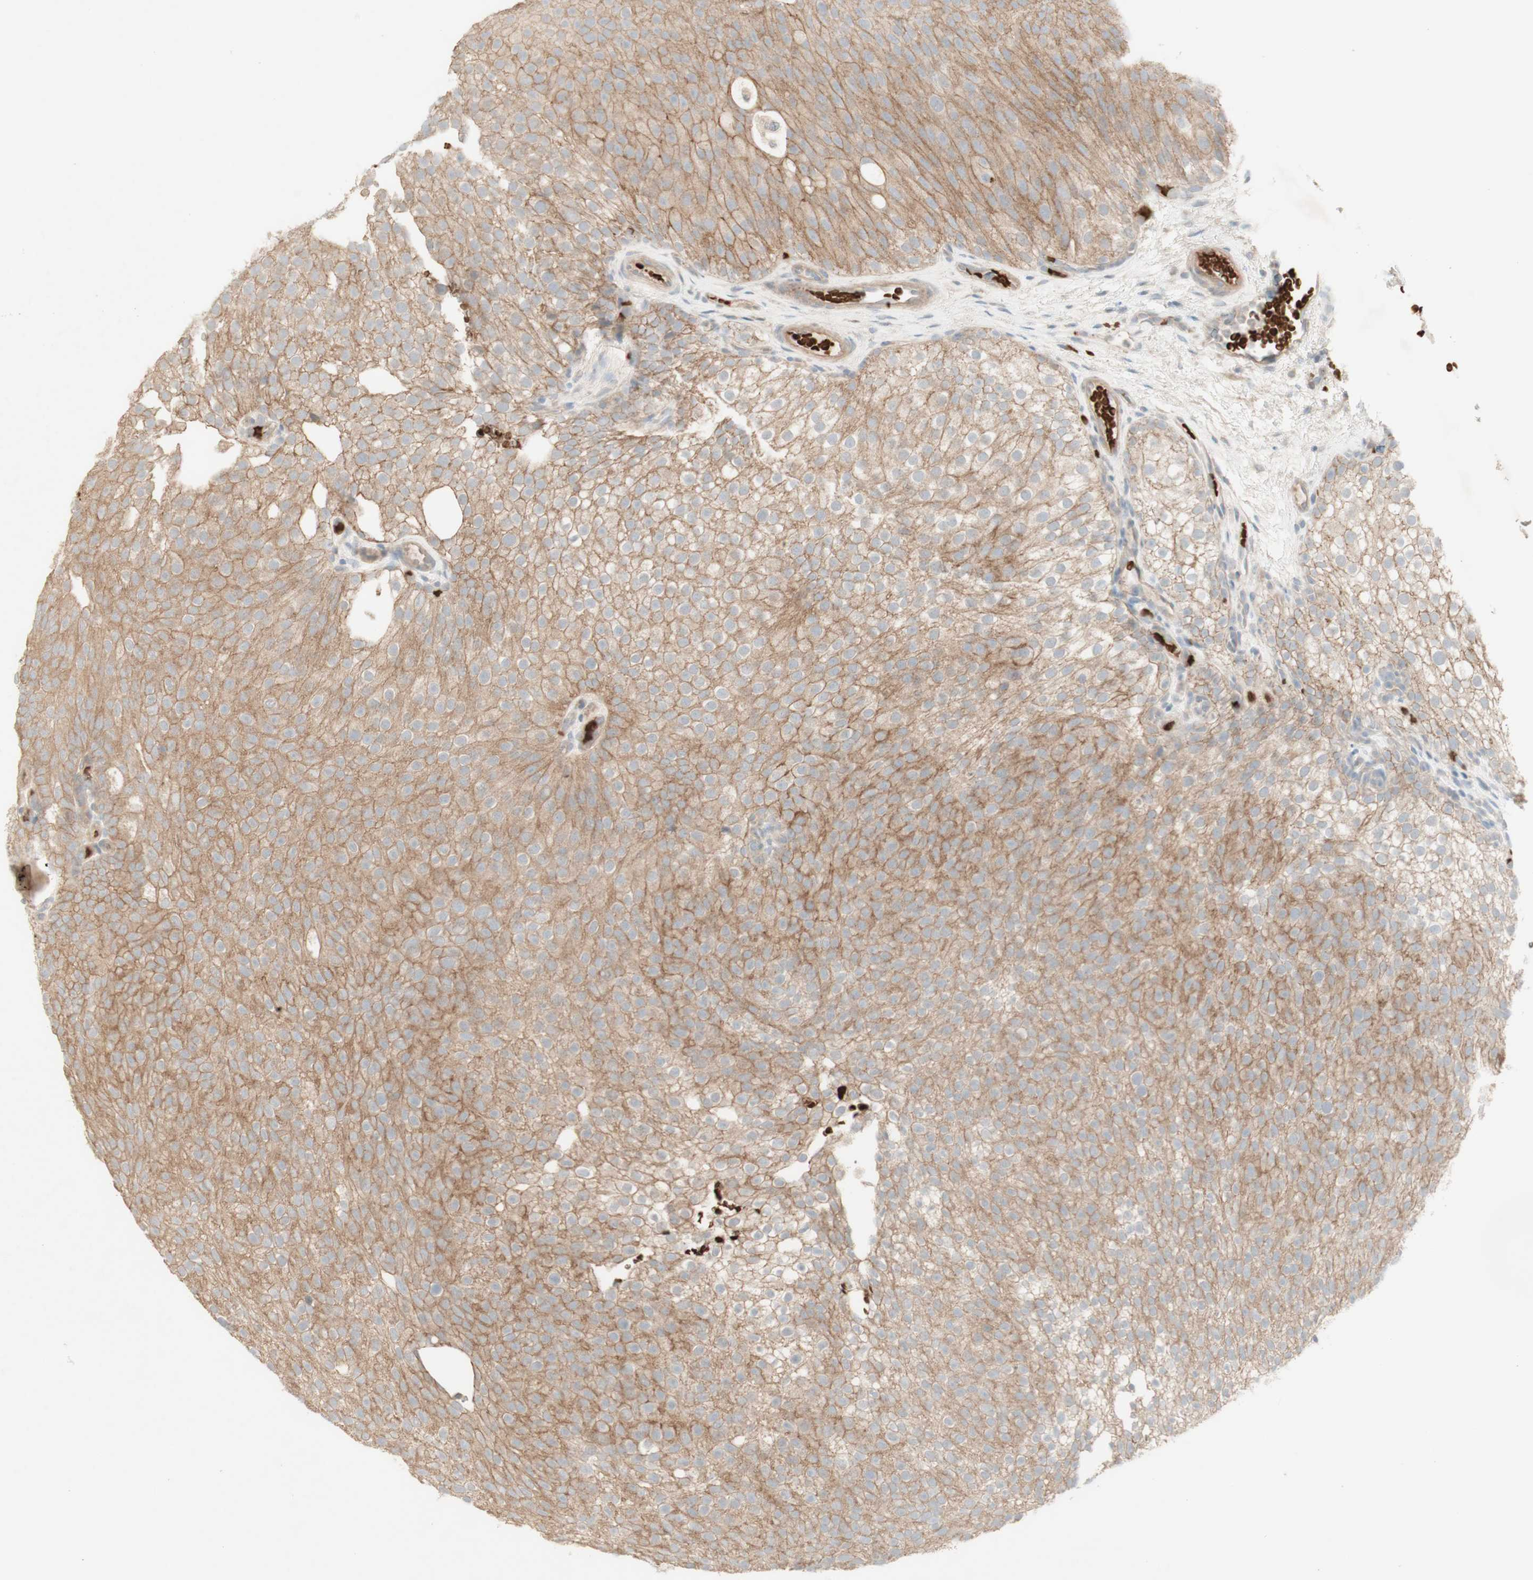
{"staining": {"intensity": "moderate", "quantity": ">75%", "location": "cytoplasmic/membranous"}, "tissue": "urothelial cancer", "cell_type": "Tumor cells", "image_type": "cancer", "snomed": [{"axis": "morphology", "description": "Urothelial carcinoma, Low grade"}, {"axis": "topography", "description": "Urinary bladder"}], "caption": "A micrograph of low-grade urothelial carcinoma stained for a protein reveals moderate cytoplasmic/membranous brown staining in tumor cells.", "gene": "PTGER4", "patient": {"sex": "male", "age": 78}}